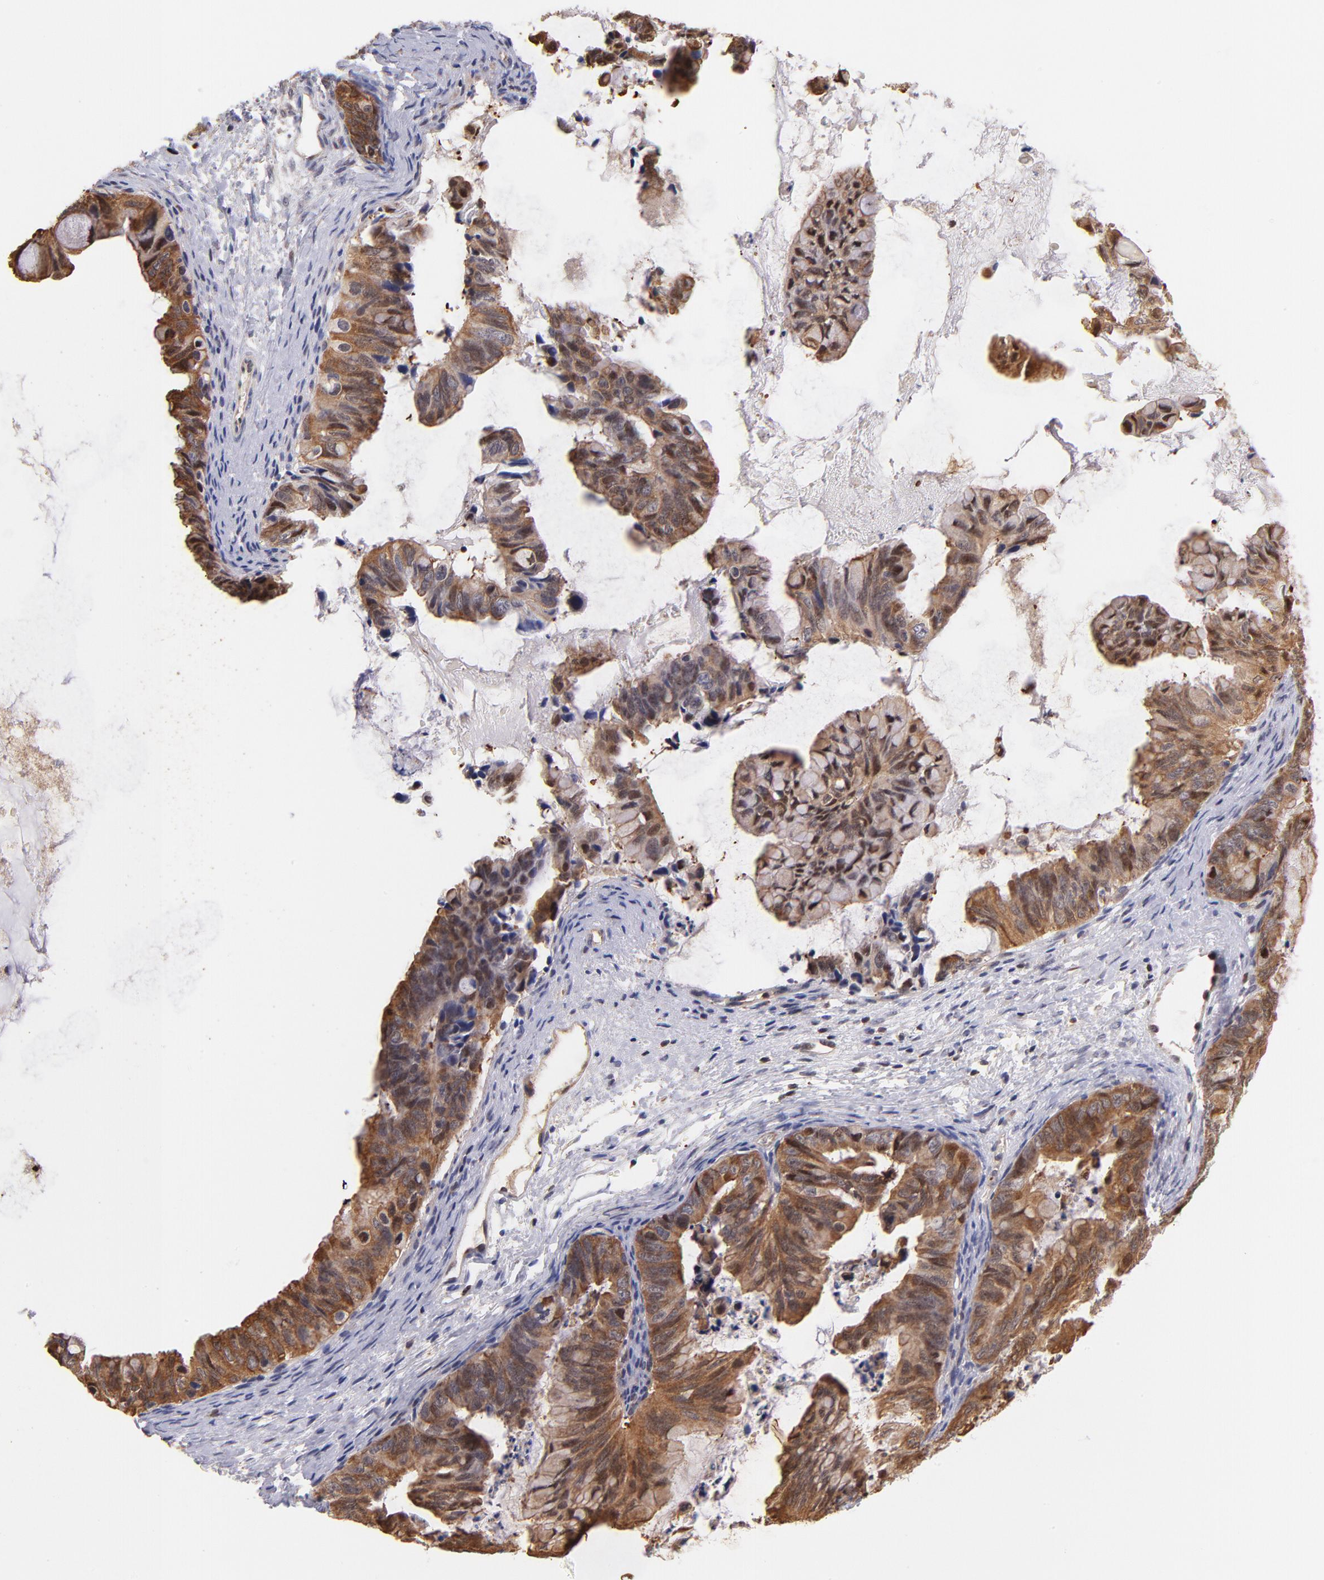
{"staining": {"intensity": "strong", "quantity": ">75%", "location": "cytoplasmic/membranous,nuclear"}, "tissue": "ovarian cancer", "cell_type": "Tumor cells", "image_type": "cancer", "snomed": [{"axis": "morphology", "description": "Cystadenocarcinoma, mucinous, NOS"}, {"axis": "topography", "description": "Ovary"}], "caption": "Tumor cells show strong cytoplasmic/membranous and nuclear staining in about >75% of cells in mucinous cystadenocarcinoma (ovarian).", "gene": "YWHAB", "patient": {"sex": "female", "age": 36}}